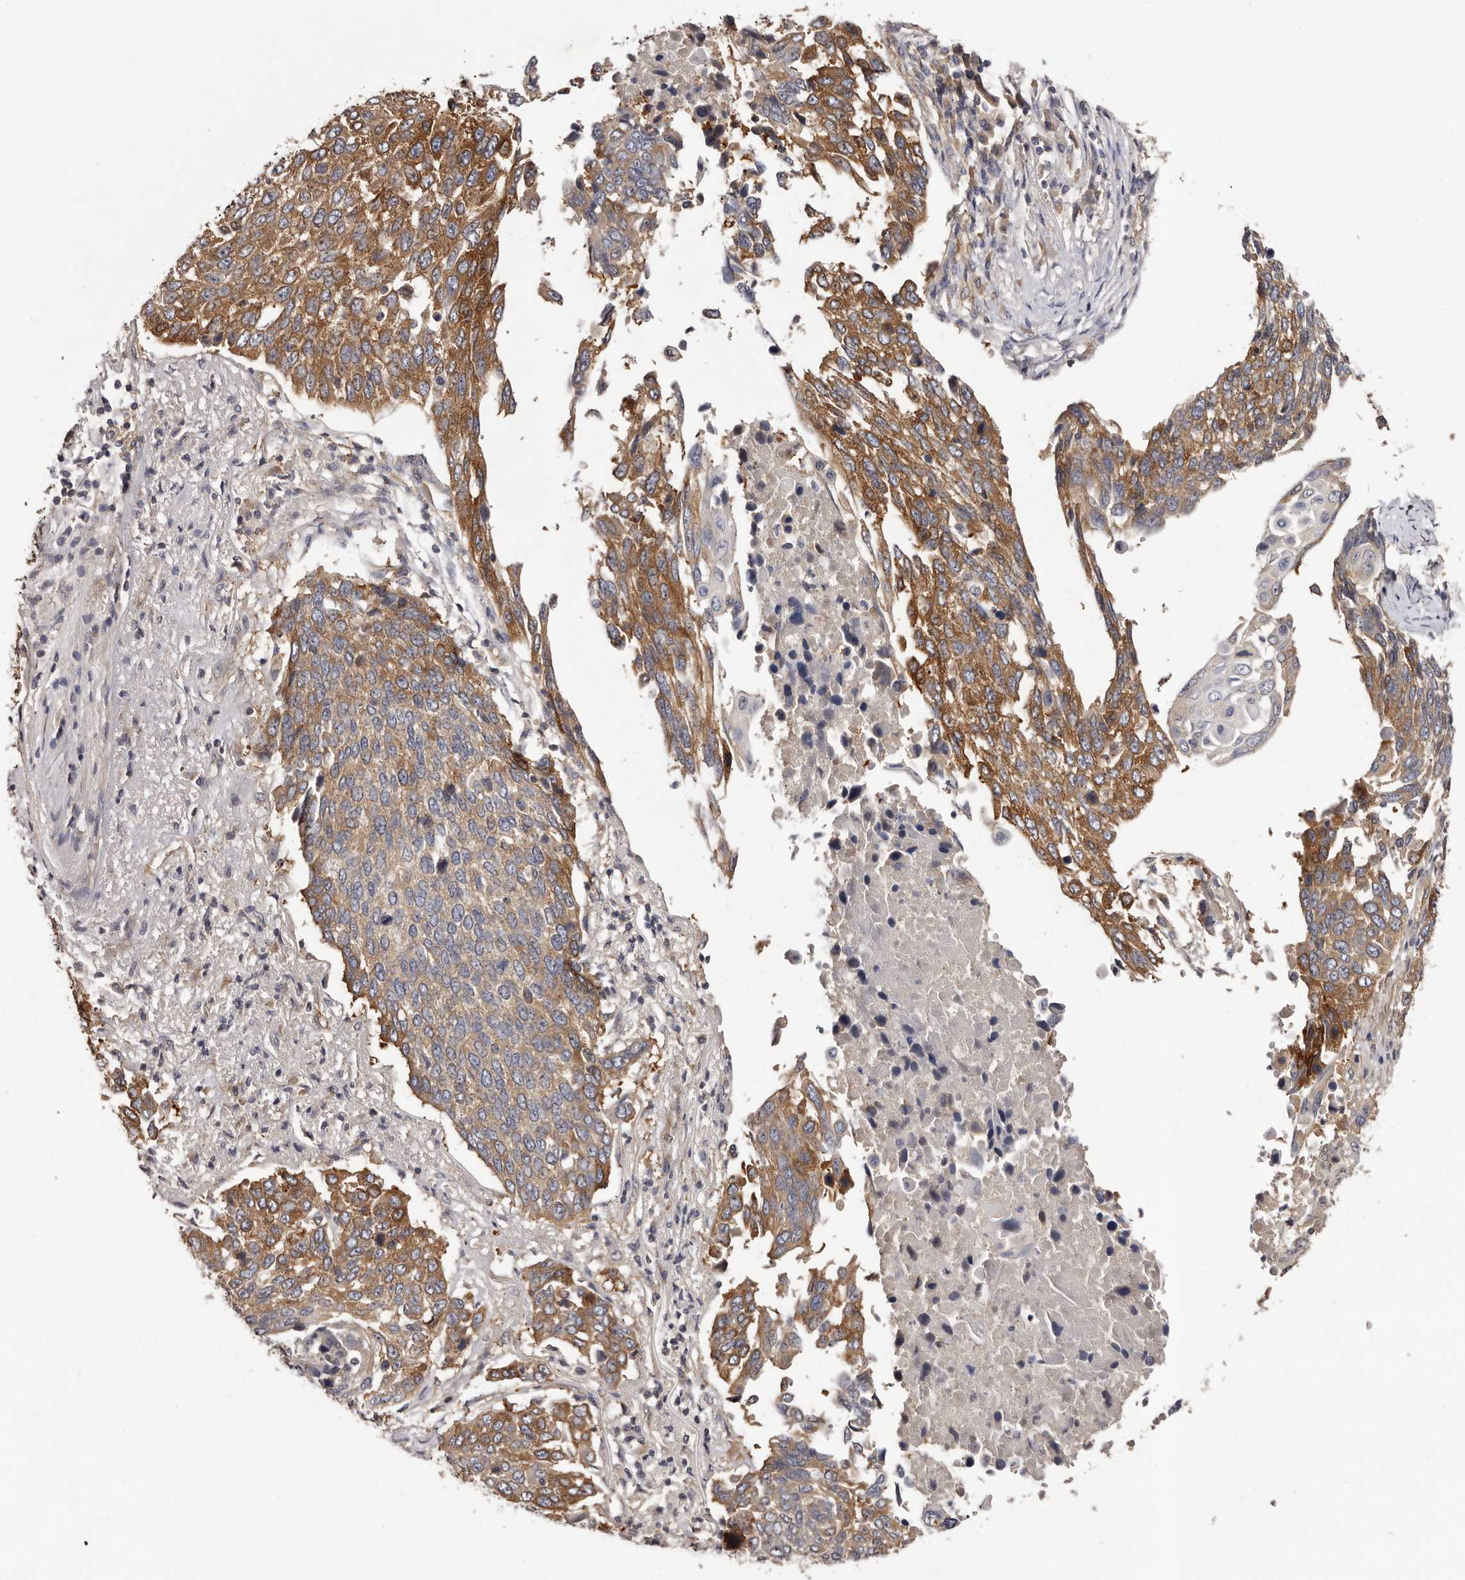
{"staining": {"intensity": "moderate", "quantity": ">75%", "location": "cytoplasmic/membranous"}, "tissue": "lung cancer", "cell_type": "Tumor cells", "image_type": "cancer", "snomed": [{"axis": "morphology", "description": "Squamous cell carcinoma, NOS"}, {"axis": "topography", "description": "Lung"}], "caption": "Immunohistochemistry (IHC) micrograph of neoplastic tissue: lung cancer (squamous cell carcinoma) stained using immunohistochemistry (IHC) demonstrates medium levels of moderate protein expression localized specifically in the cytoplasmic/membranous of tumor cells, appearing as a cytoplasmic/membranous brown color.", "gene": "LTV1", "patient": {"sex": "male", "age": 66}}